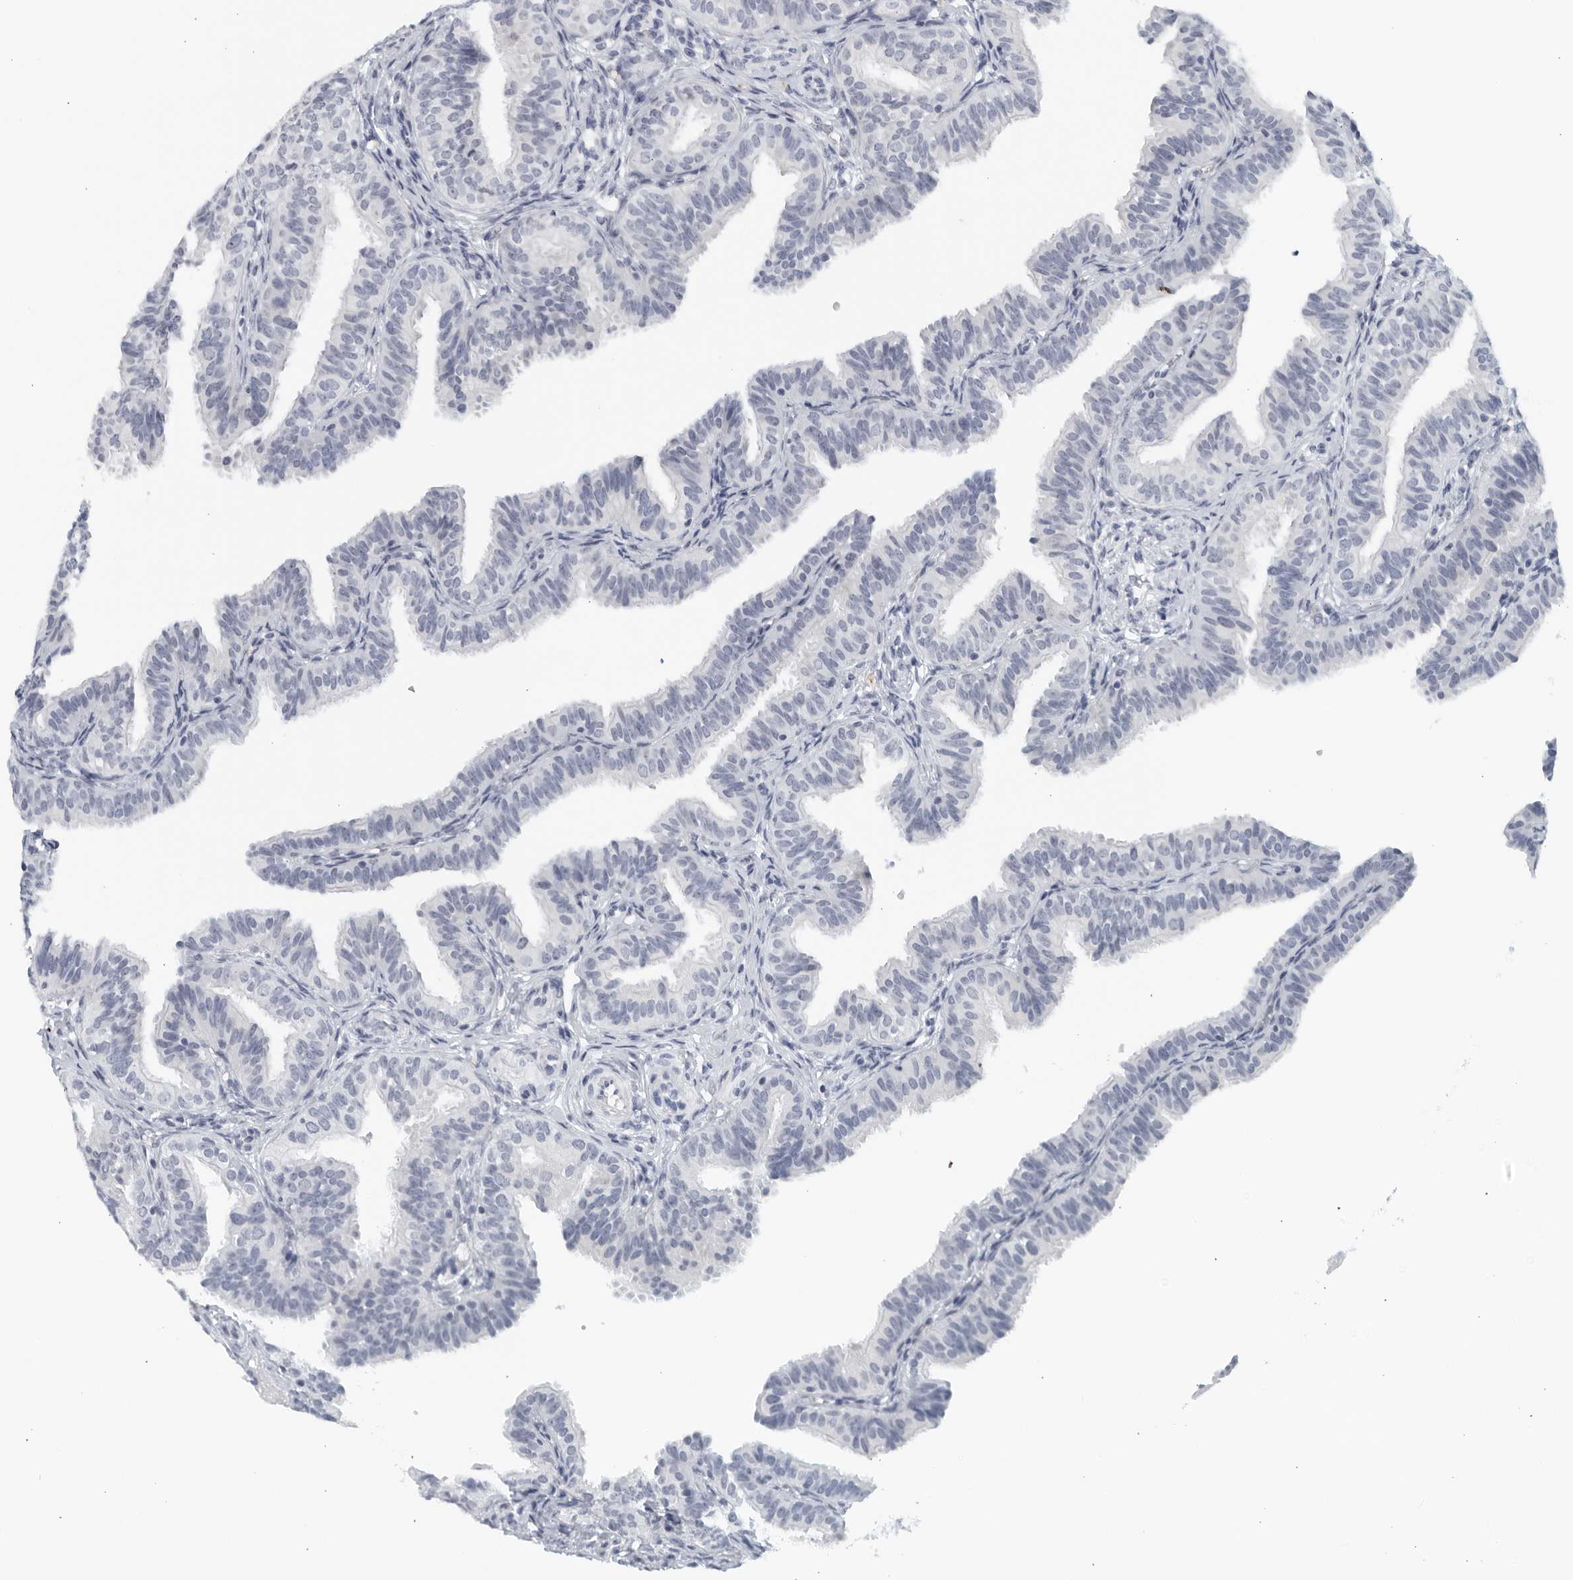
{"staining": {"intensity": "negative", "quantity": "none", "location": "none"}, "tissue": "fallopian tube", "cell_type": "Glandular cells", "image_type": "normal", "snomed": [{"axis": "morphology", "description": "Normal tissue, NOS"}, {"axis": "topography", "description": "Fallopian tube"}], "caption": "There is no significant expression in glandular cells of fallopian tube.", "gene": "MATN1", "patient": {"sex": "female", "age": 35}}